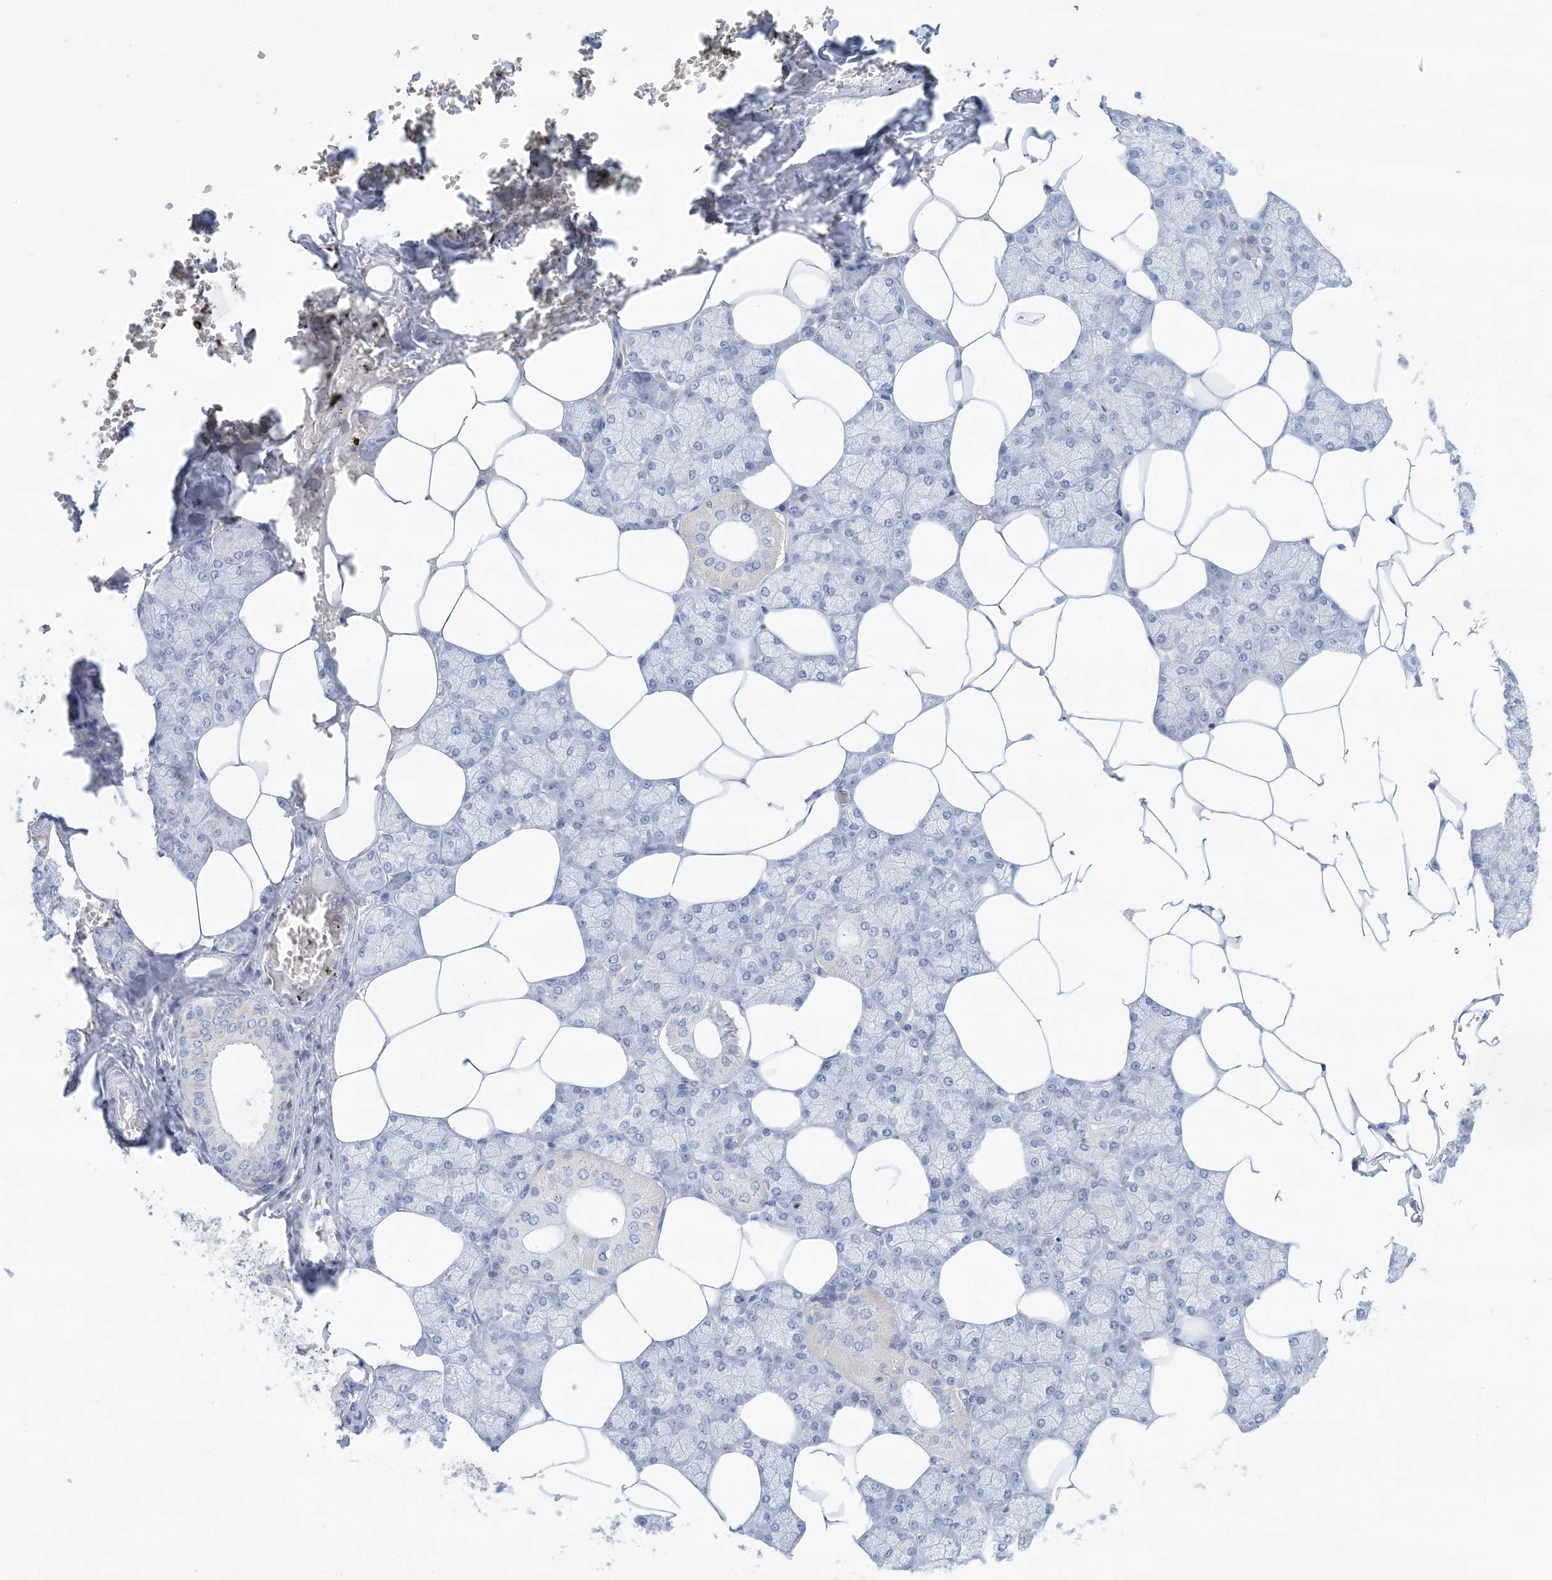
{"staining": {"intensity": "moderate", "quantity": "<25%", "location": "cytoplasmic/membranous"}, "tissue": "salivary gland", "cell_type": "Glandular cells", "image_type": "normal", "snomed": [{"axis": "morphology", "description": "Normal tissue, NOS"}, {"axis": "topography", "description": "Salivary gland"}], "caption": "This image exhibits IHC staining of normal human salivary gland, with low moderate cytoplasmic/membranous positivity in about <25% of glandular cells.", "gene": "PSD4", "patient": {"sex": "male", "age": 62}}